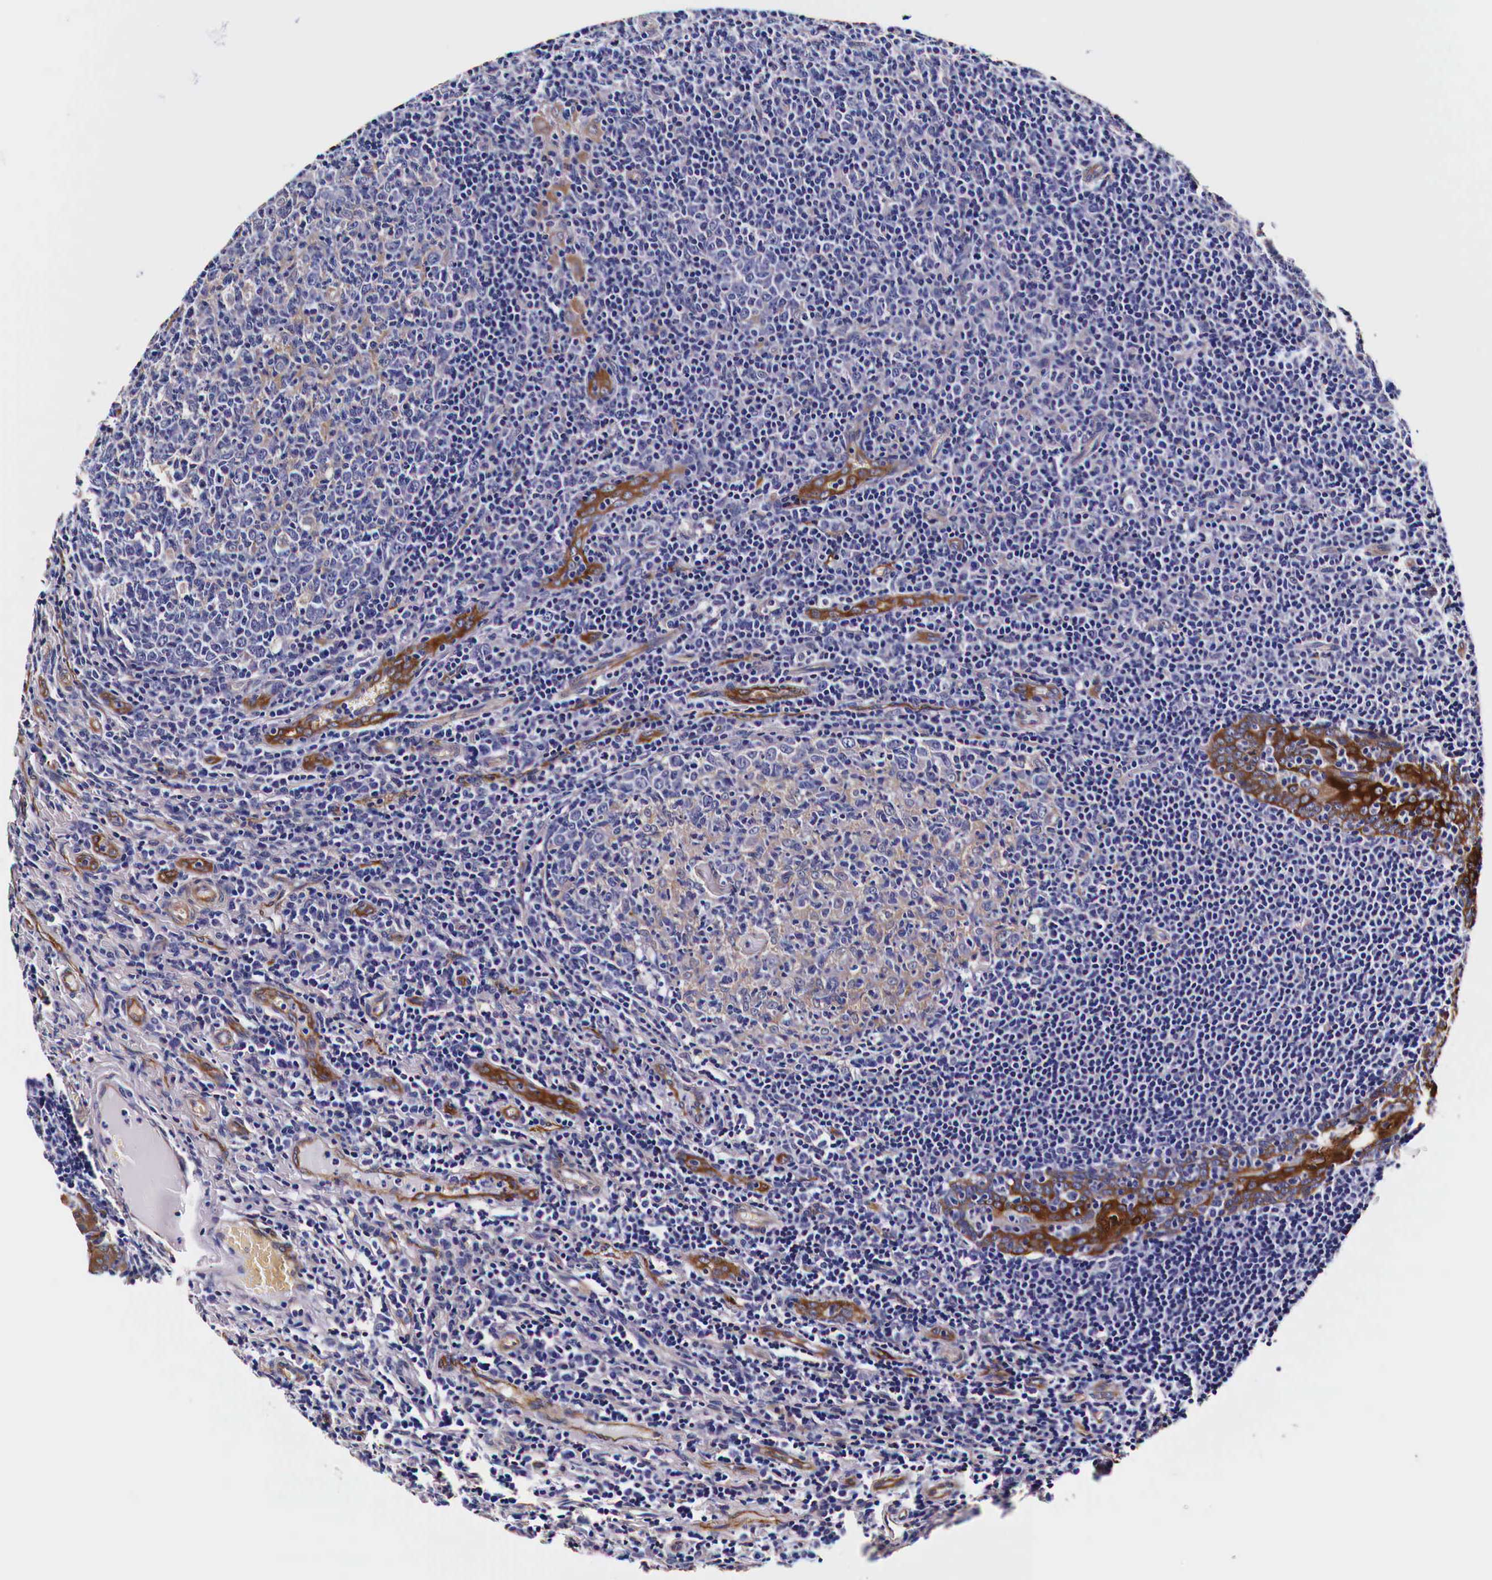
{"staining": {"intensity": "negative", "quantity": "none", "location": "none"}, "tissue": "tonsil", "cell_type": "Germinal center cells", "image_type": "normal", "snomed": [{"axis": "morphology", "description": "Normal tissue, NOS"}, {"axis": "topography", "description": "Tonsil"}], "caption": "Histopathology image shows no significant protein expression in germinal center cells of normal tonsil. Nuclei are stained in blue.", "gene": "HSPB1", "patient": {"sex": "male", "age": 6}}